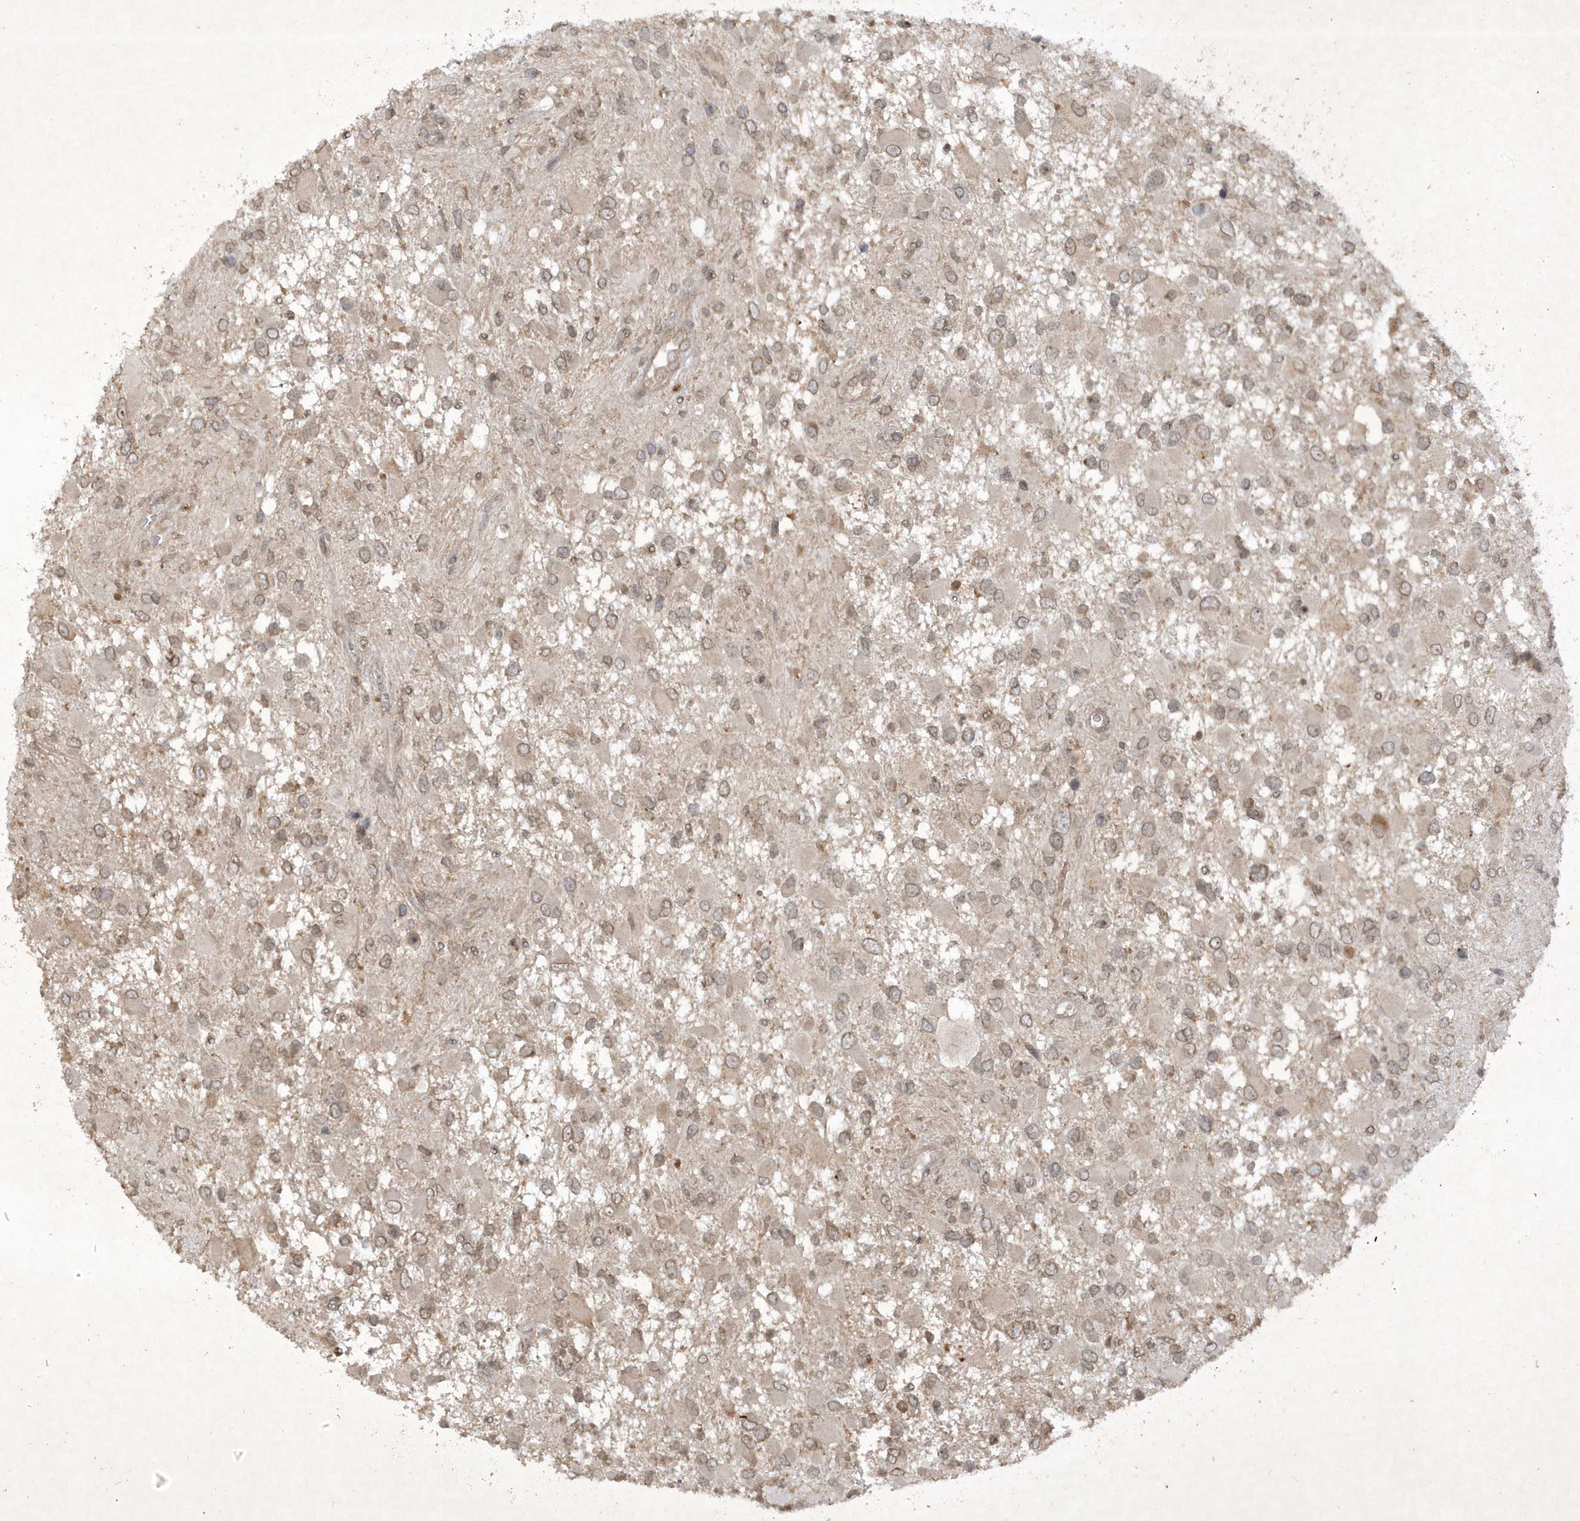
{"staining": {"intensity": "weak", "quantity": "<25%", "location": "cytoplasmic/membranous"}, "tissue": "glioma", "cell_type": "Tumor cells", "image_type": "cancer", "snomed": [{"axis": "morphology", "description": "Glioma, malignant, High grade"}, {"axis": "topography", "description": "Brain"}], "caption": "DAB (3,3'-diaminobenzidine) immunohistochemical staining of human malignant glioma (high-grade) exhibits no significant positivity in tumor cells.", "gene": "ZNF213", "patient": {"sex": "male", "age": 53}}